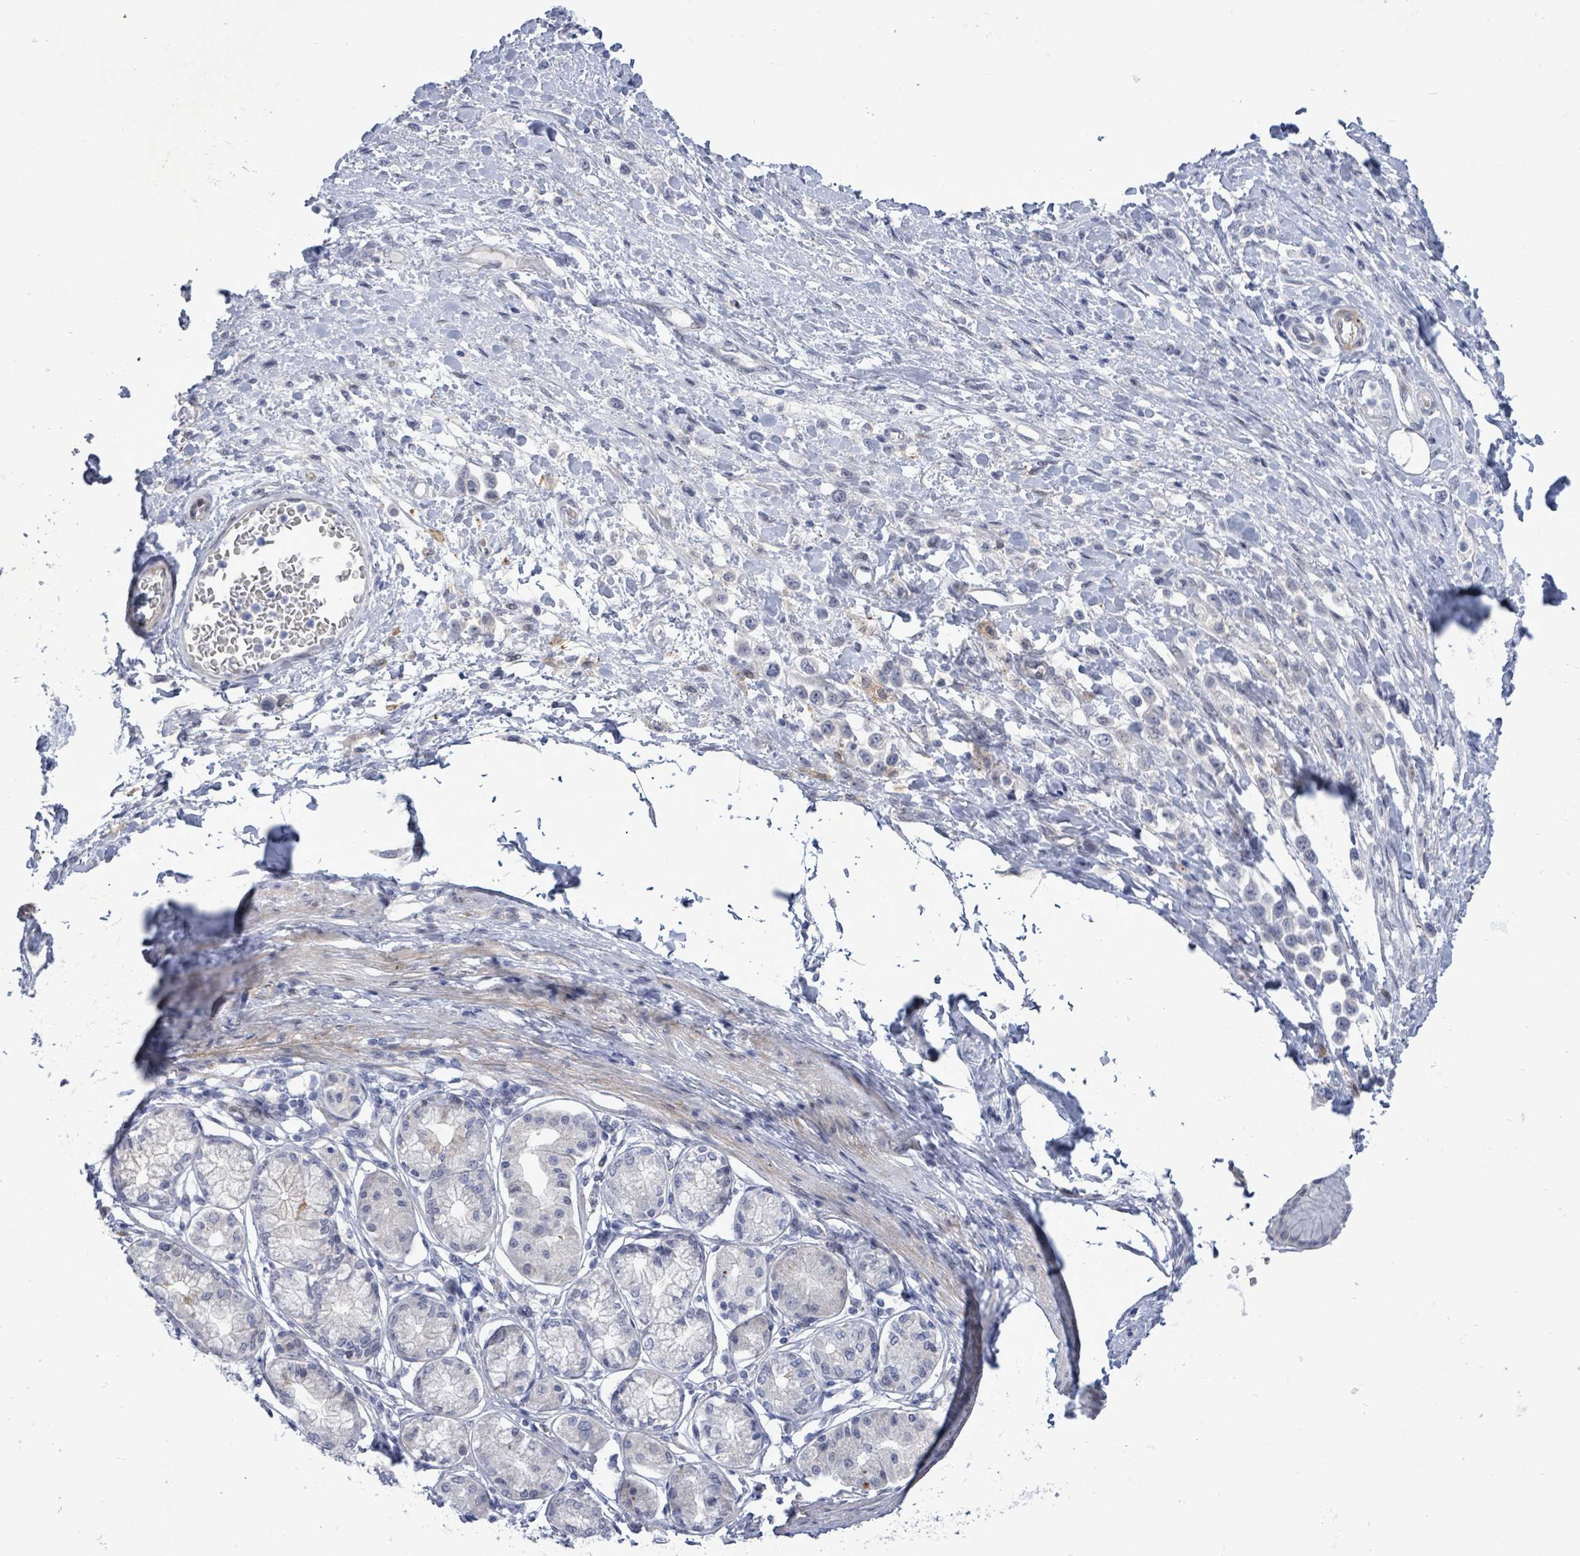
{"staining": {"intensity": "negative", "quantity": "none", "location": "none"}, "tissue": "stomach cancer", "cell_type": "Tumor cells", "image_type": "cancer", "snomed": [{"axis": "morphology", "description": "Adenocarcinoma, NOS"}, {"axis": "topography", "description": "Stomach"}], "caption": "A high-resolution image shows immunohistochemistry (IHC) staining of stomach adenocarcinoma, which displays no significant staining in tumor cells.", "gene": "CT45A5", "patient": {"sex": "female", "age": 65}}